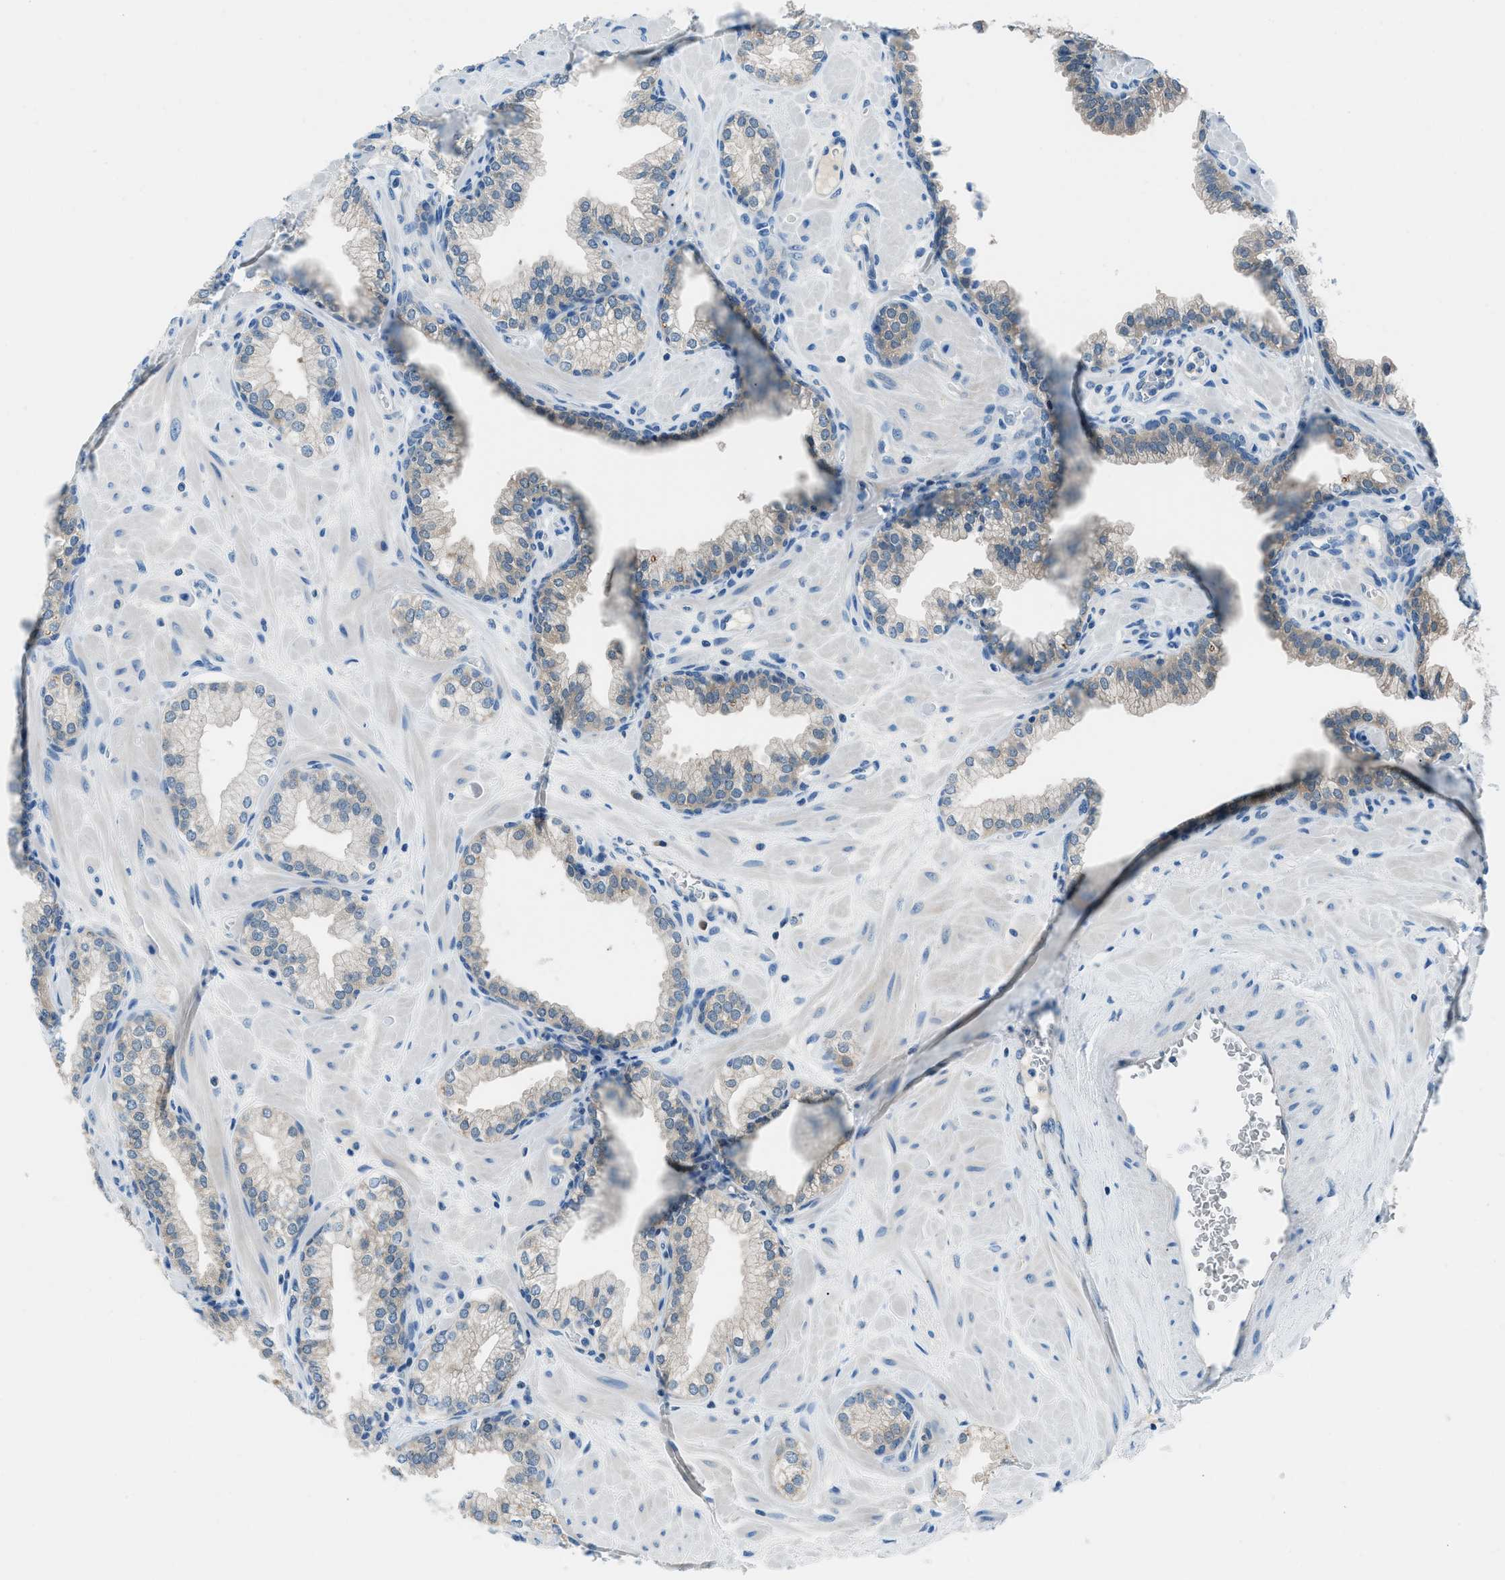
{"staining": {"intensity": "moderate", "quantity": "<25%", "location": "cytoplasmic/membranous"}, "tissue": "prostate", "cell_type": "Glandular cells", "image_type": "normal", "snomed": [{"axis": "morphology", "description": "Normal tissue, NOS"}, {"axis": "morphology", "description": "Urothelial carcinoma, Low grade"}, {"axis": "topography", "description": "Urinary bladder"}, {"axis": "topography", "description": "Prostate"}], "caption": "Prostate stained for a protein (brown) shows moderate cytoplasmic/membranous positive staining in approximately <25% of glandular cells.", "gene": "ACP1", "patient": {"sex": "male", "age": 60}}